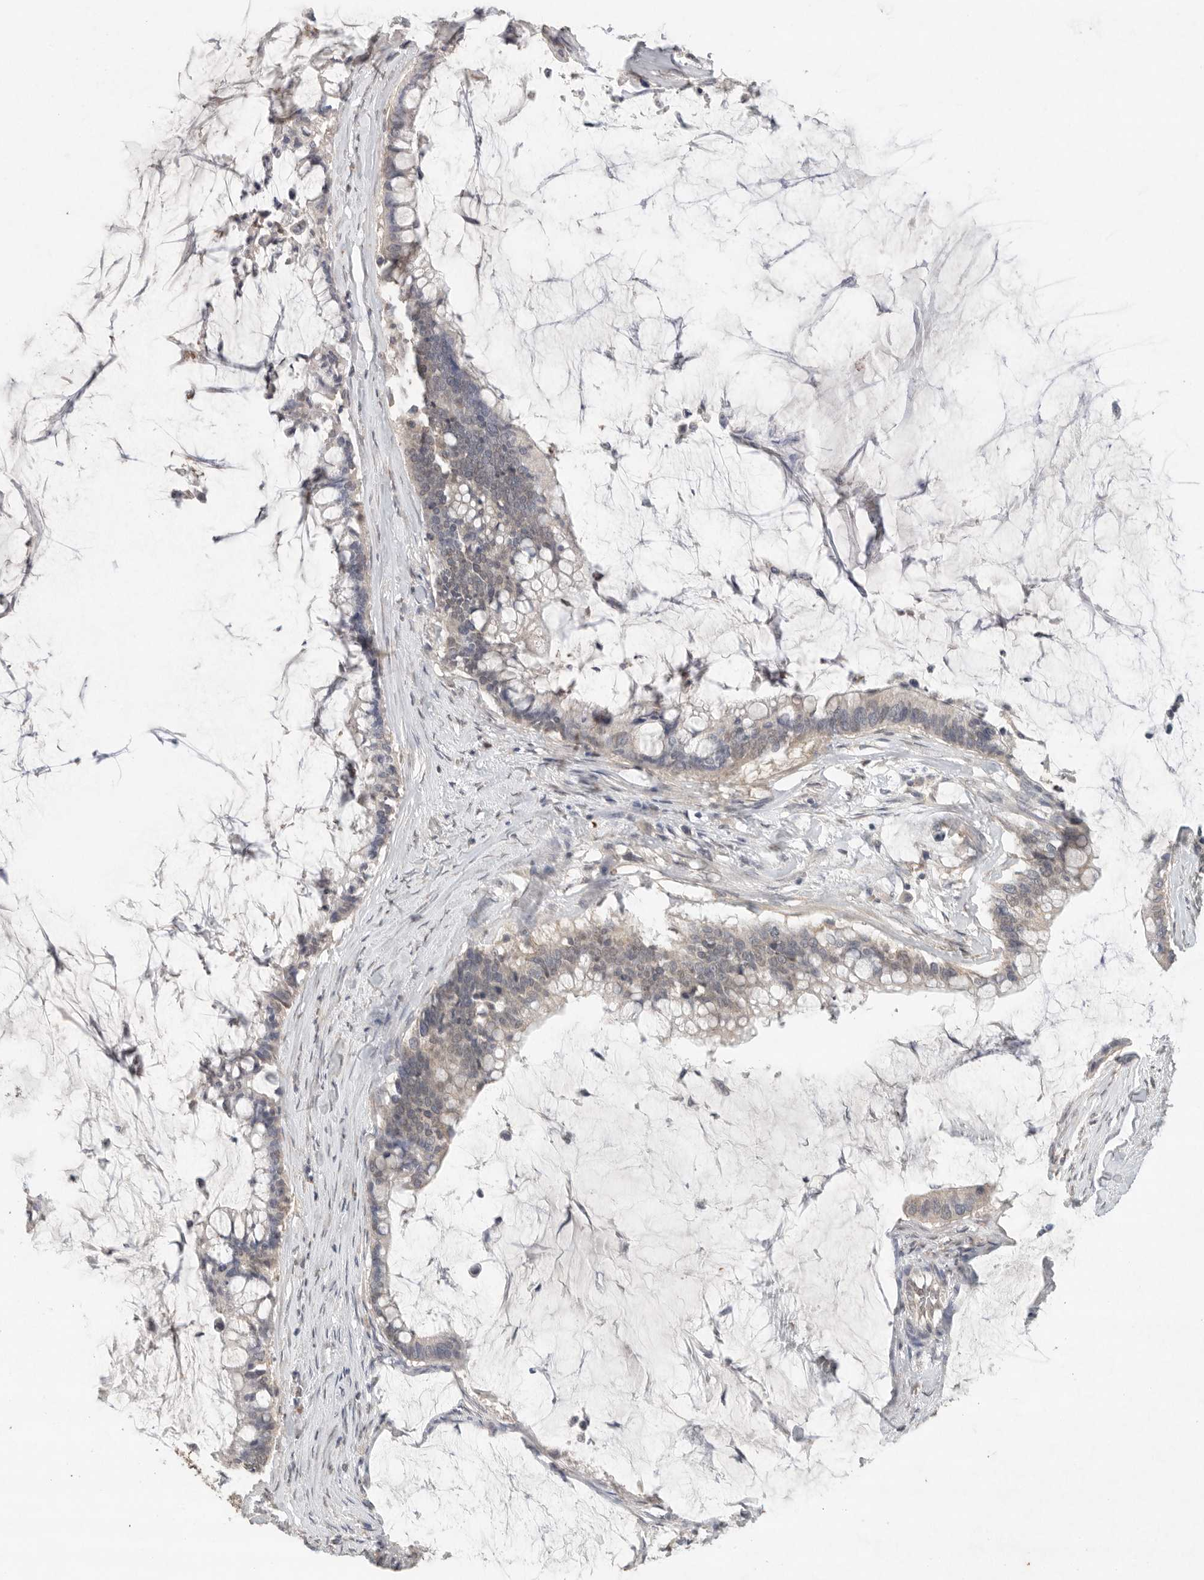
{"staining": {"intensity": "weak", "quantity": "25%-75%", "location": "cytoplasmic/membranous,nuclear"}, "tissue": "pancreatic cancer", "cell_type": "Tumor cells", "image_type": "cancer", "snomed": [{"axis": "morphology", "description": "Adenocarcinoma, NOS"}, {"axis": "topography", "description": "Pancreas"}], "caption": "Adenocarcinoma (pancreatic) stained for a protein (brown) displays weak cytoplasmic/membranous and nuclear positive positivity in approximately 25%-75% of tumor cells.", "gene": "KLK5", "patient": {"sex": "male", "age": 41}}